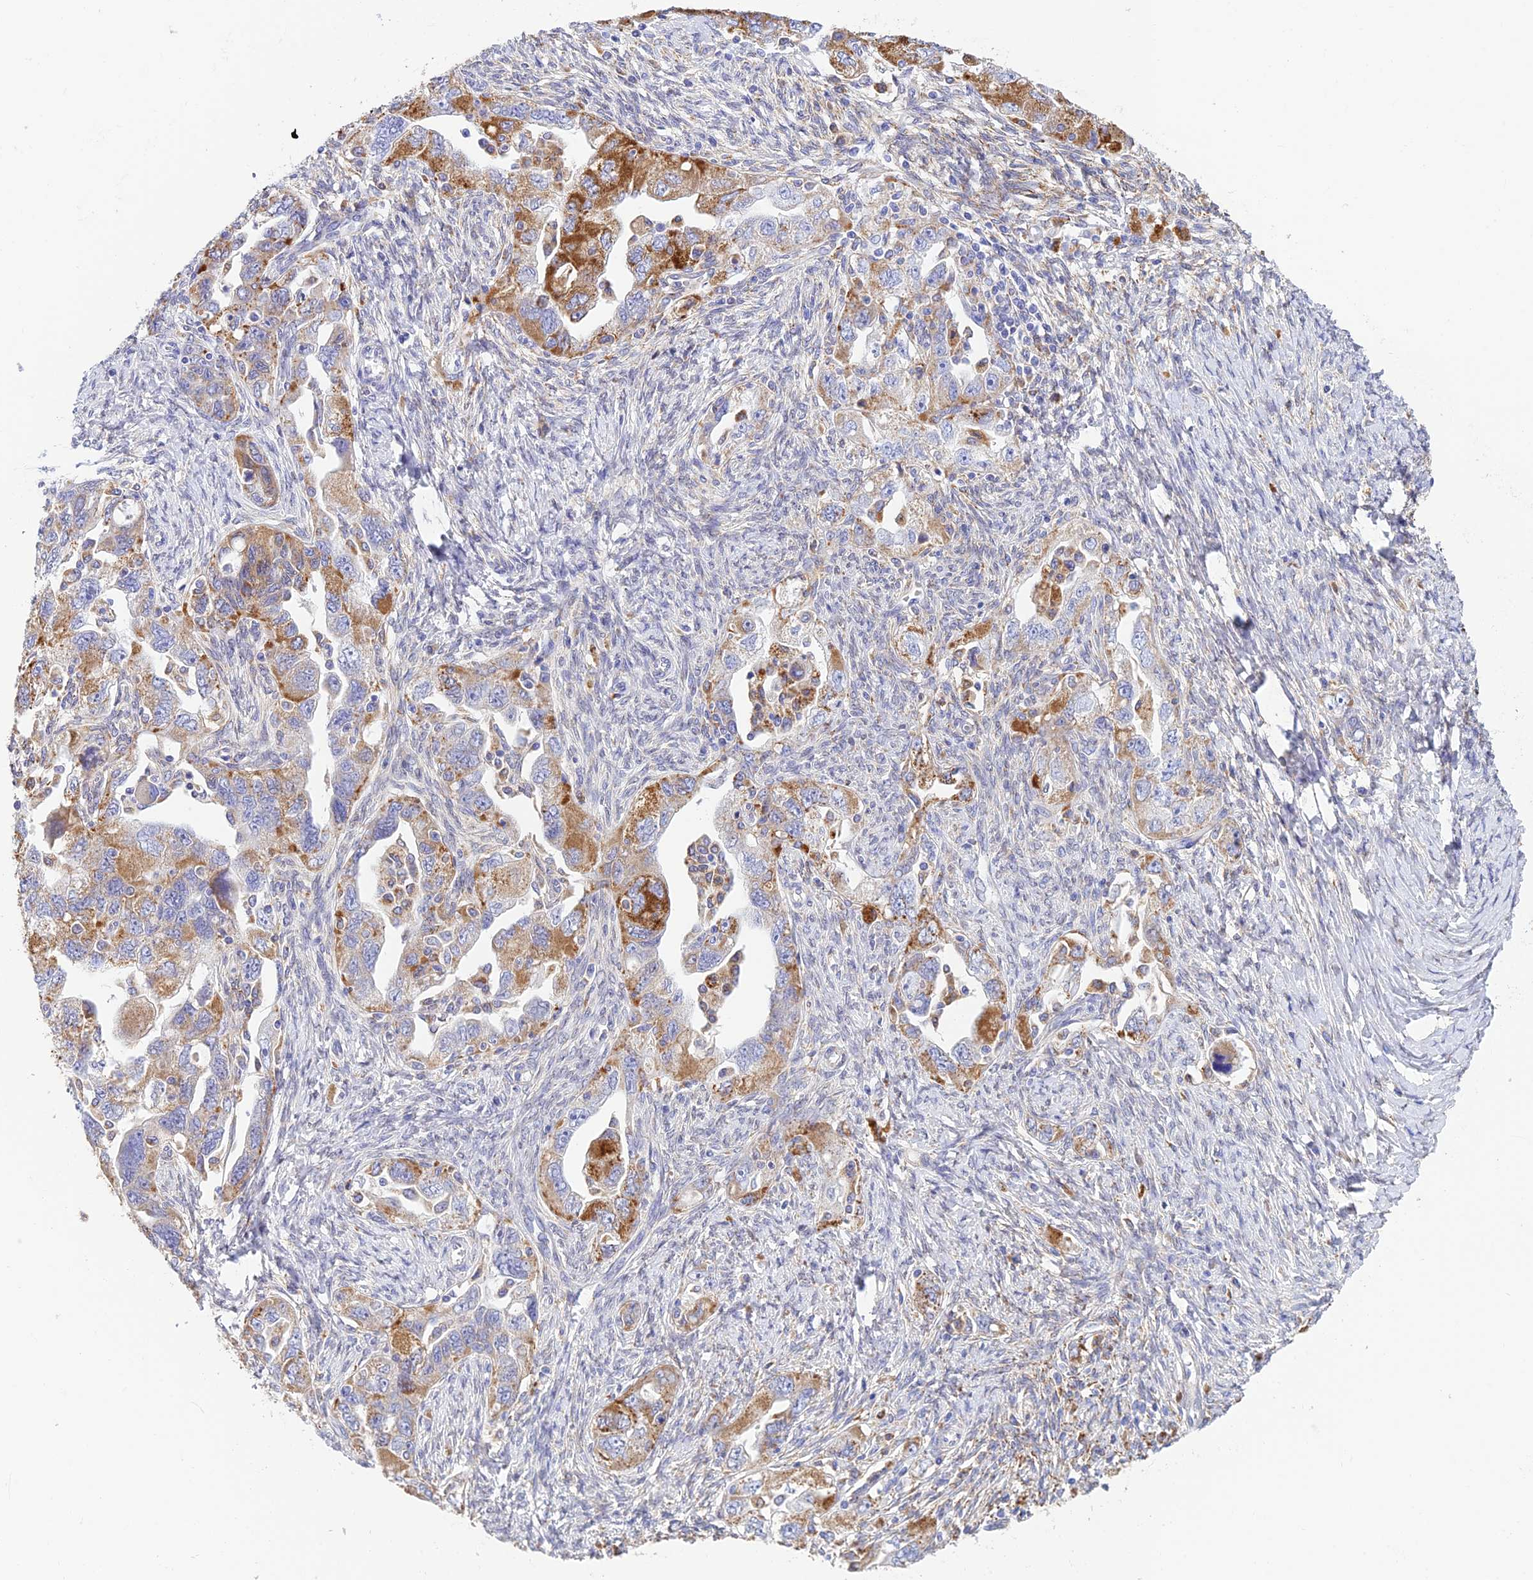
{"staining": {"intensity": "moderate", "quantity": ">75%", "location": "cytoplasmic/membranous"}, "tissue": "ovarian cancer", "cell_type": "Tumor cells", "image_type": "cancer", "snomed": [{"axis": "morphology", "description": "Carcinoma, NOS"}, {"axis": "morphology", "description": "Cystadenocarcinoma, serous, NOS"}, {"axis": "topography", "description": "Ovary"}], "caption": "A high-resolution micrograph shows immunohistochemistry staining of ovarian cancer, which exhibits moderate cytoplasmic/membranous positivity in approximately >75% of tumor cells.", "gene": "VKORC1", "patient": {"sex": "female", "age": 69}}